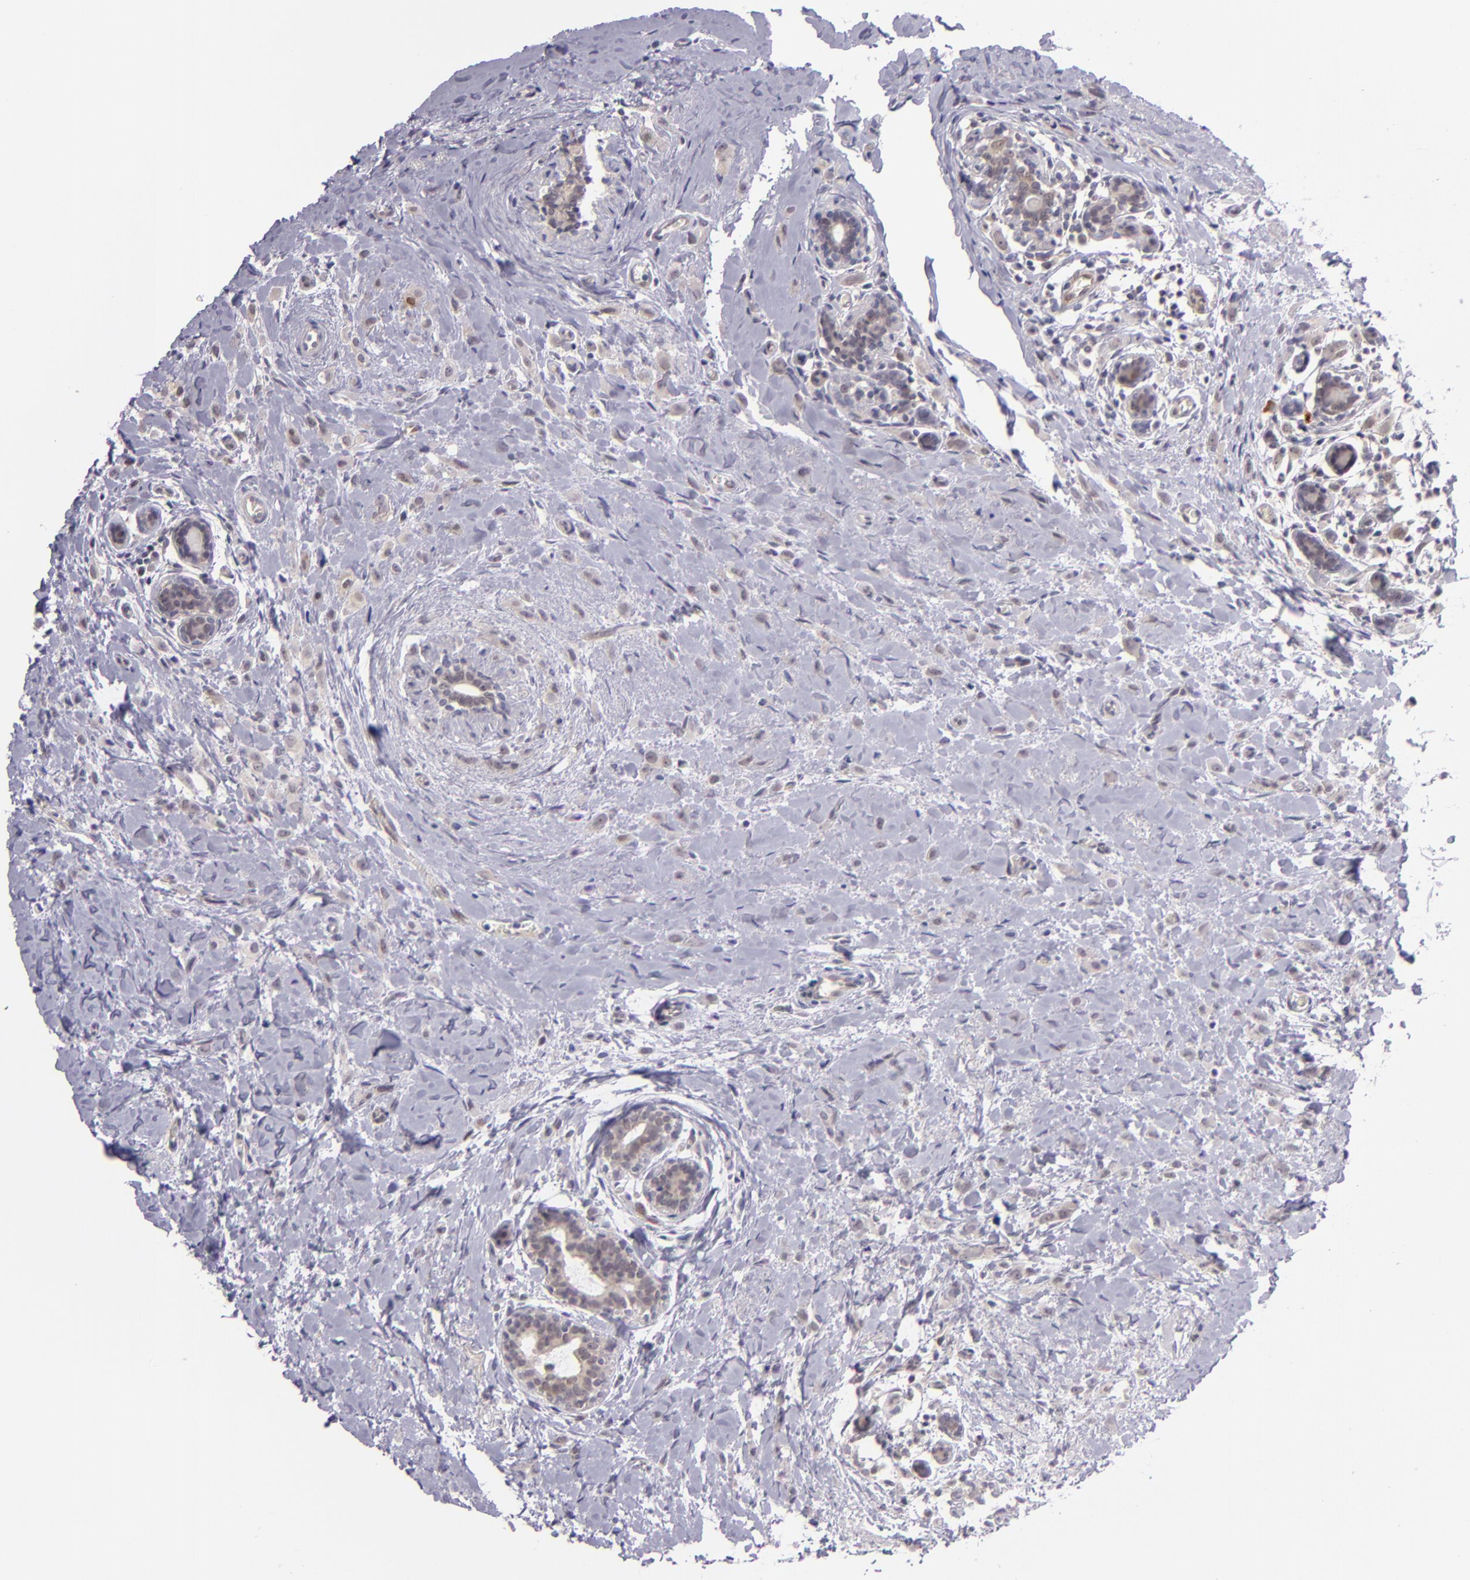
{"staining": {"intensity": "negative", "quantity": "none", "location": "none"}, "tissue": "breast cancer", "cell_type": "Tumor cells", "image_type": "cancer", "snomed": [{"axis": "morphology", "description": "Lobular carcinoma"}, {"axis": "topography", "description": "Breast"}], "caption": "The micrograph demonstrates no staining of tumor cells in lobular carcinoma (breast).", "gene": "CSE1L", "patient": {"sex": "female", "age": 57}}